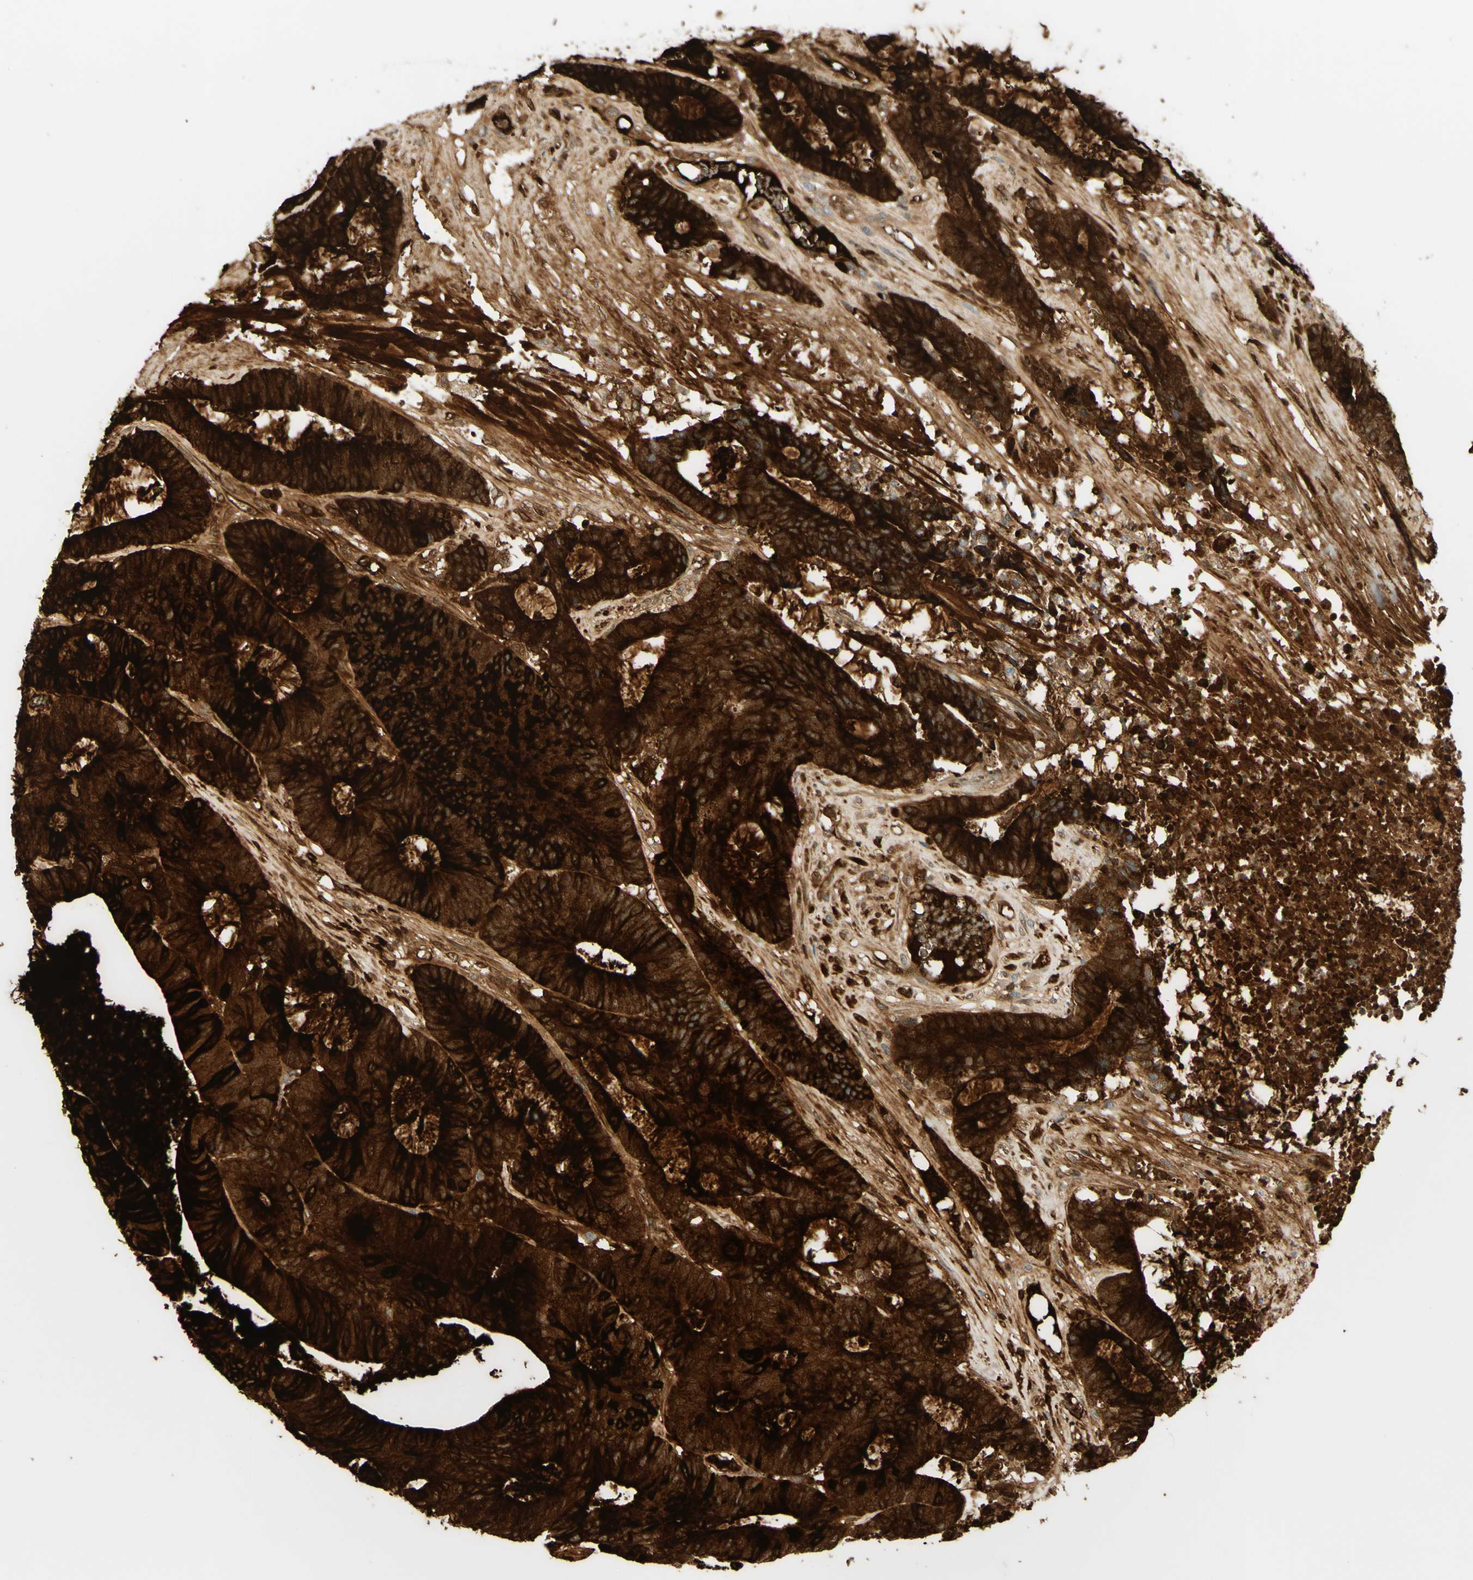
{"staining": {"intensity": "strong", "quantity": ">75%", "location": "cytoplasmic/membranous"}, "tissue": "colorectal cancer", "cell_type": "Tumor cells", "image_type": "cancer", "snomed": [{"axis": "morphology", "description": "Adenocarcinoma, NOS"}, {"axis": "topography", "description": "Colon"}], "caption": "This micrograph displays IHC staining of colorectal cancer (adenocarcinoma), with high strong cytoplasmic/membranous expression in approximately >75% of tumor cells.", "gene": "PIGR", "patient": {"sex": "female", "age": 84}}